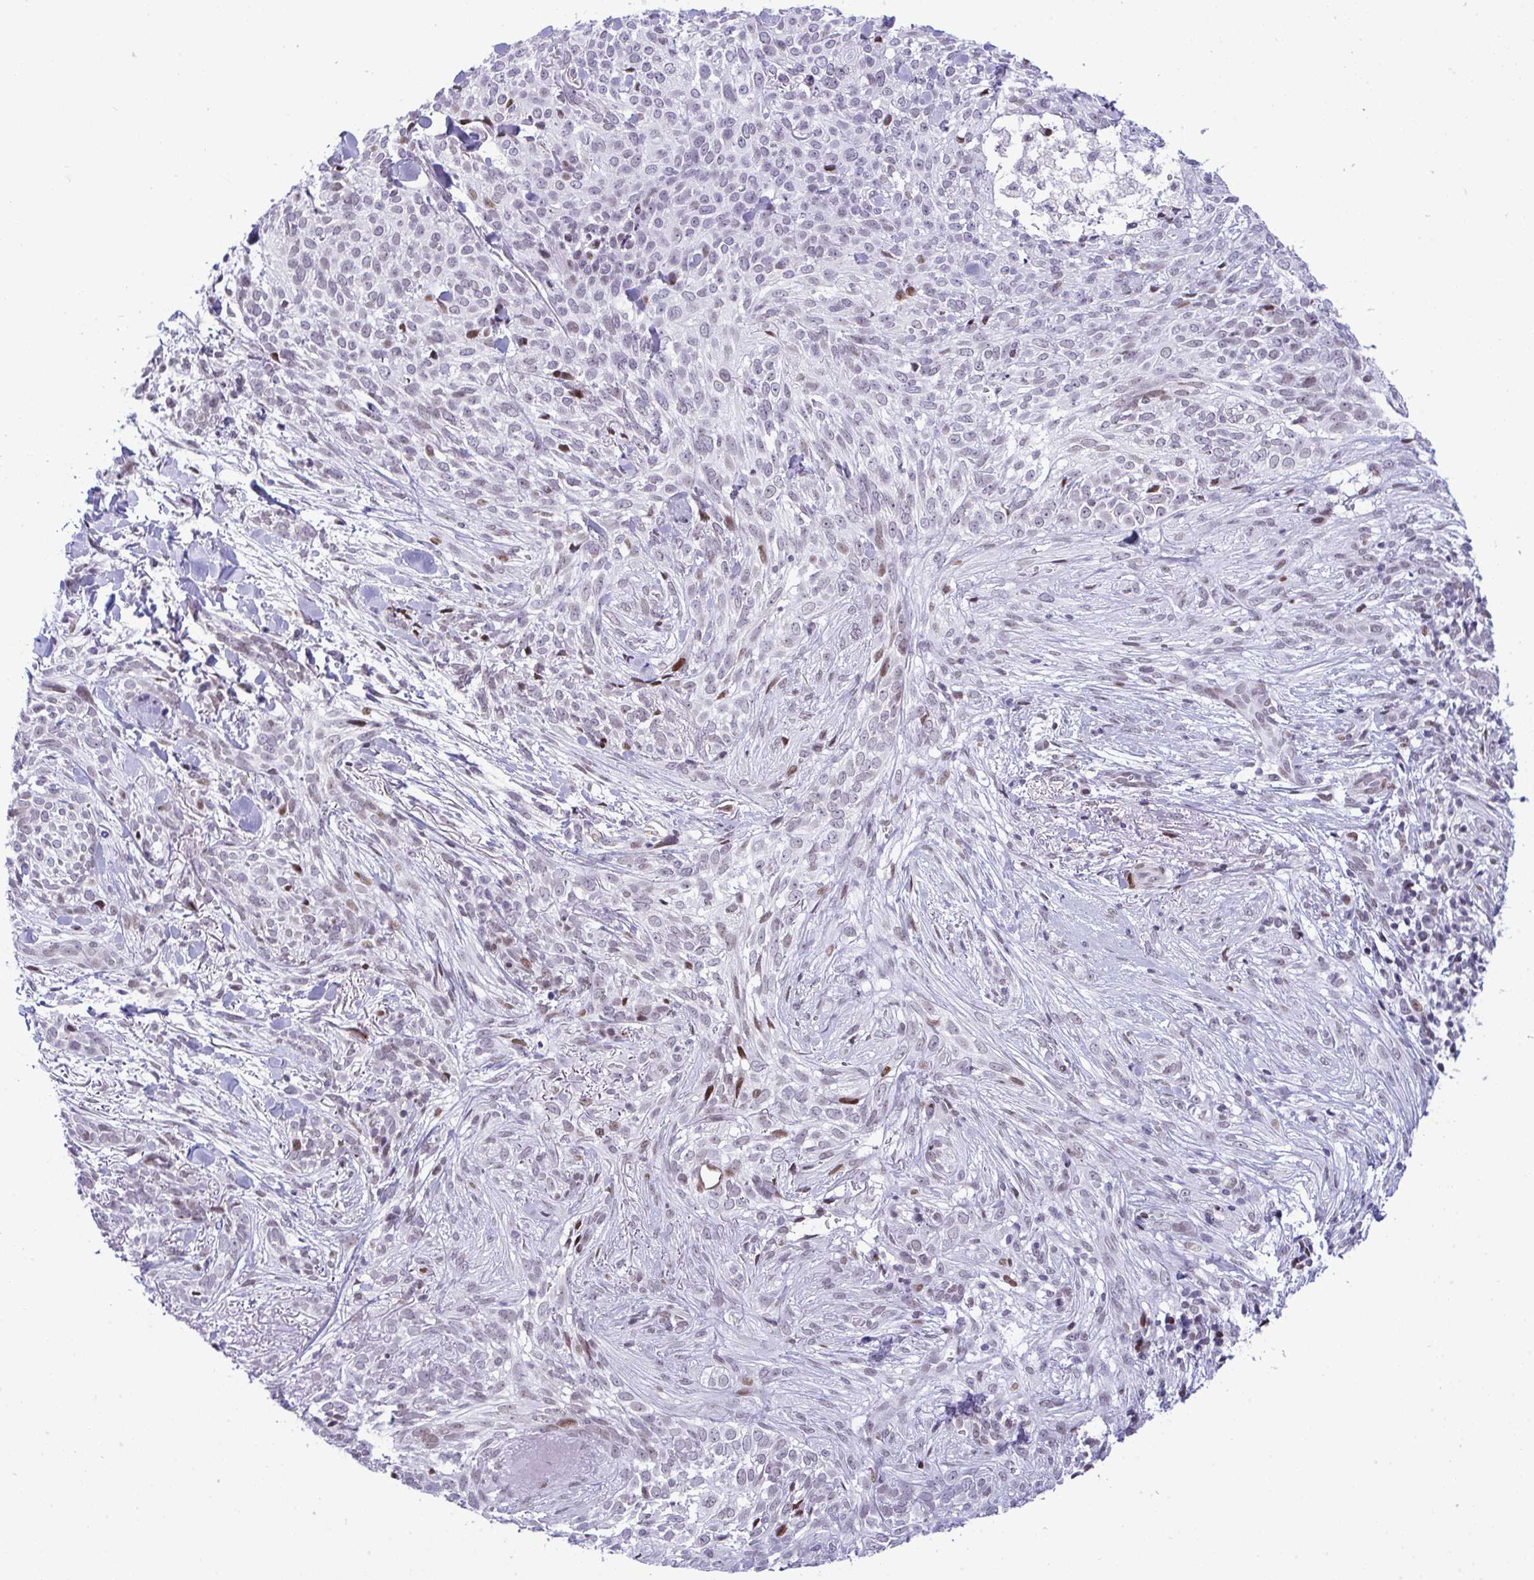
{"staining": {"intensity": "negative", "quantity": "none", "location": "none"}, "tissue": "skin cancer", "cell_type": "Tumor cells", "image_type": "cancer", "snomed": [{"axis": "morphology", "description": "Basal cell carcinoma"}, {"axis": "topography", "description": "Skin"}, {"axis": "topography", "description": "Skin of face"}], "caption": "Immunohistochemistry (IHC) micrograph of basal cell carcinoma (skin) stained for a protein (brown), which reveals no expression in tumor cells.", "gene": "ZFHX3", "patient": {"sex": "female", "age": 90}}